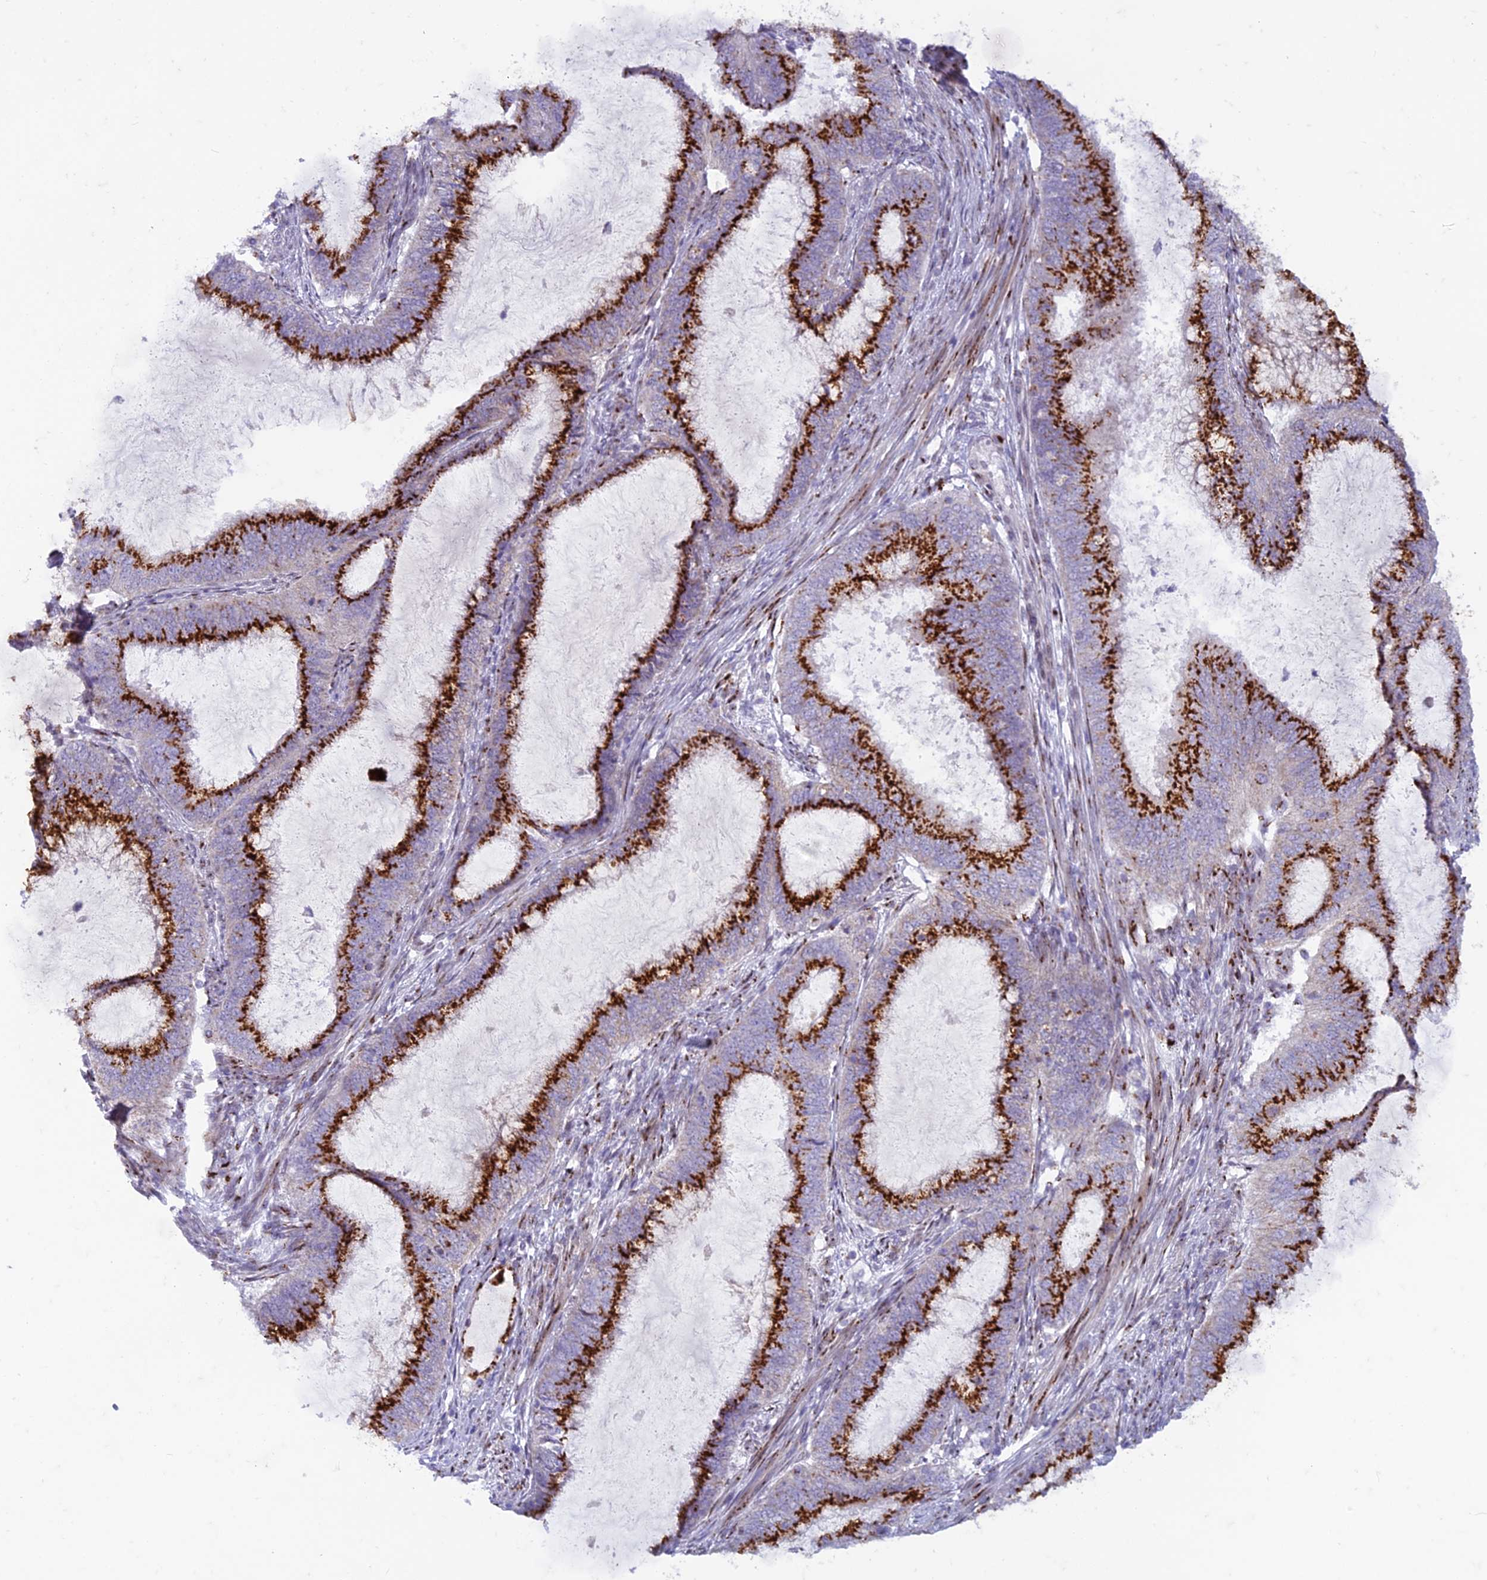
{"staining": {"intensity": "strong", "quantity": ">75%", "location": "cytoplasmic/membranous"}, "tissue": "endometrial cancer", "cell_type": "Tumor cells", "image_type": "cancer", "snomed": [{"axis": "morphology", "description": "Adenocarcinoma, NOS"}, {"axis": "topography", "description": "Endometrium"}], "caption": "High-power microscopy captured an IHC image of endometrial cancer, revealing strong cytoplasmic/membranous positivity in approximately >75% of tumor cells.", "gene": "FAM3C", "patient": {"sex": "female", "age": 51}}